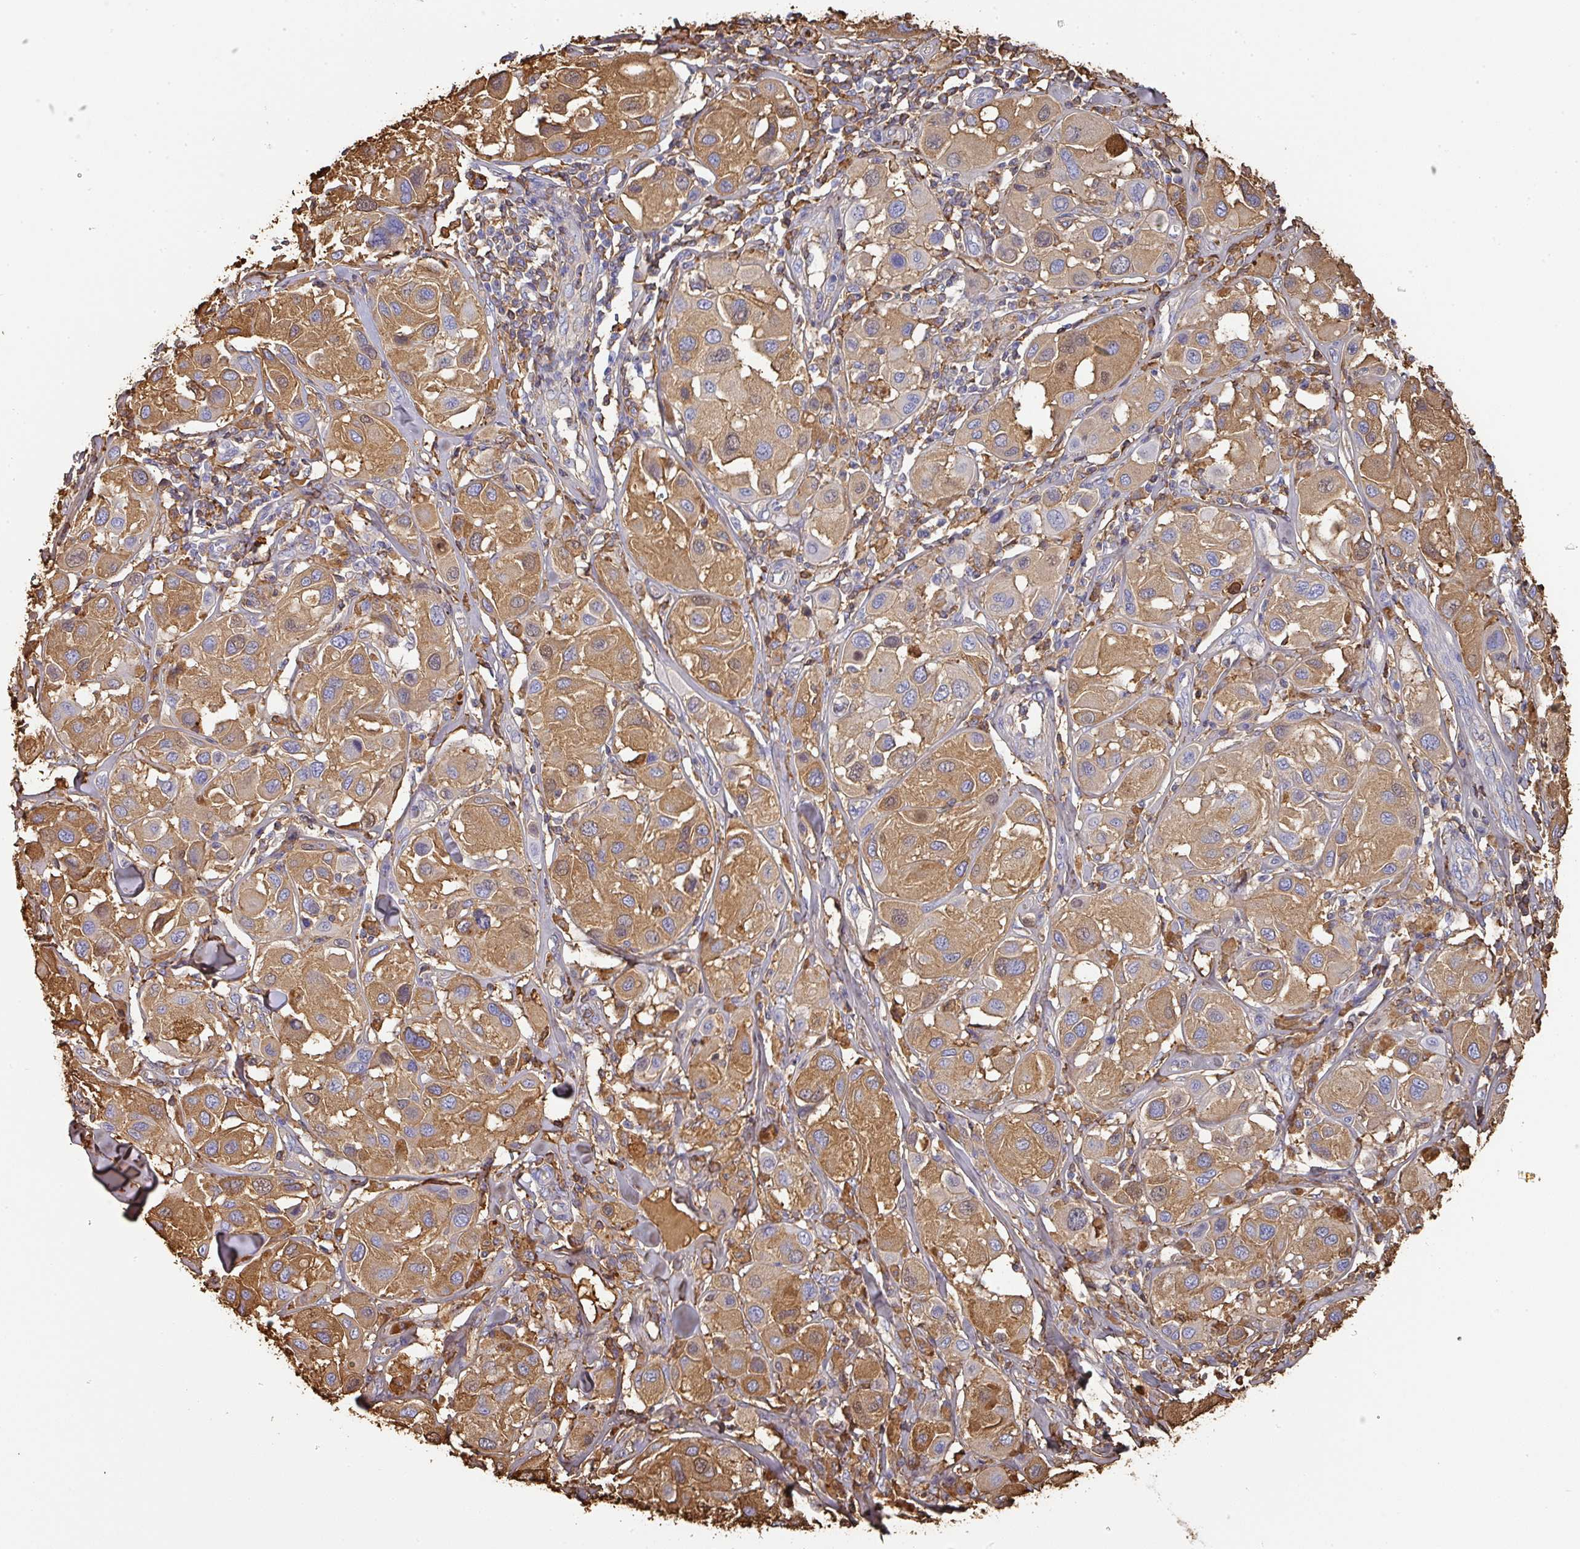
{"staining": {"intensity": "moderate", "quantity": ">75%", "location": "cytoplasmic/membranous"}, "tissue": "melanoma", "cell_type": "Tumor cells", "image_type": "cancer", "snomed": [{"axis": "morphology", "description": "Malignant melanoma, Metastatic site"}, {"axis": "topography", "description": "Skin"}], "caption": "This photomicrograph displays IHC staining of human melanoma, with medium moderate cytoplasmic/membranous staining in about >75% of tumor cells.", "gene": "ALB", "patient": {"sex": "male", "age": 41}}